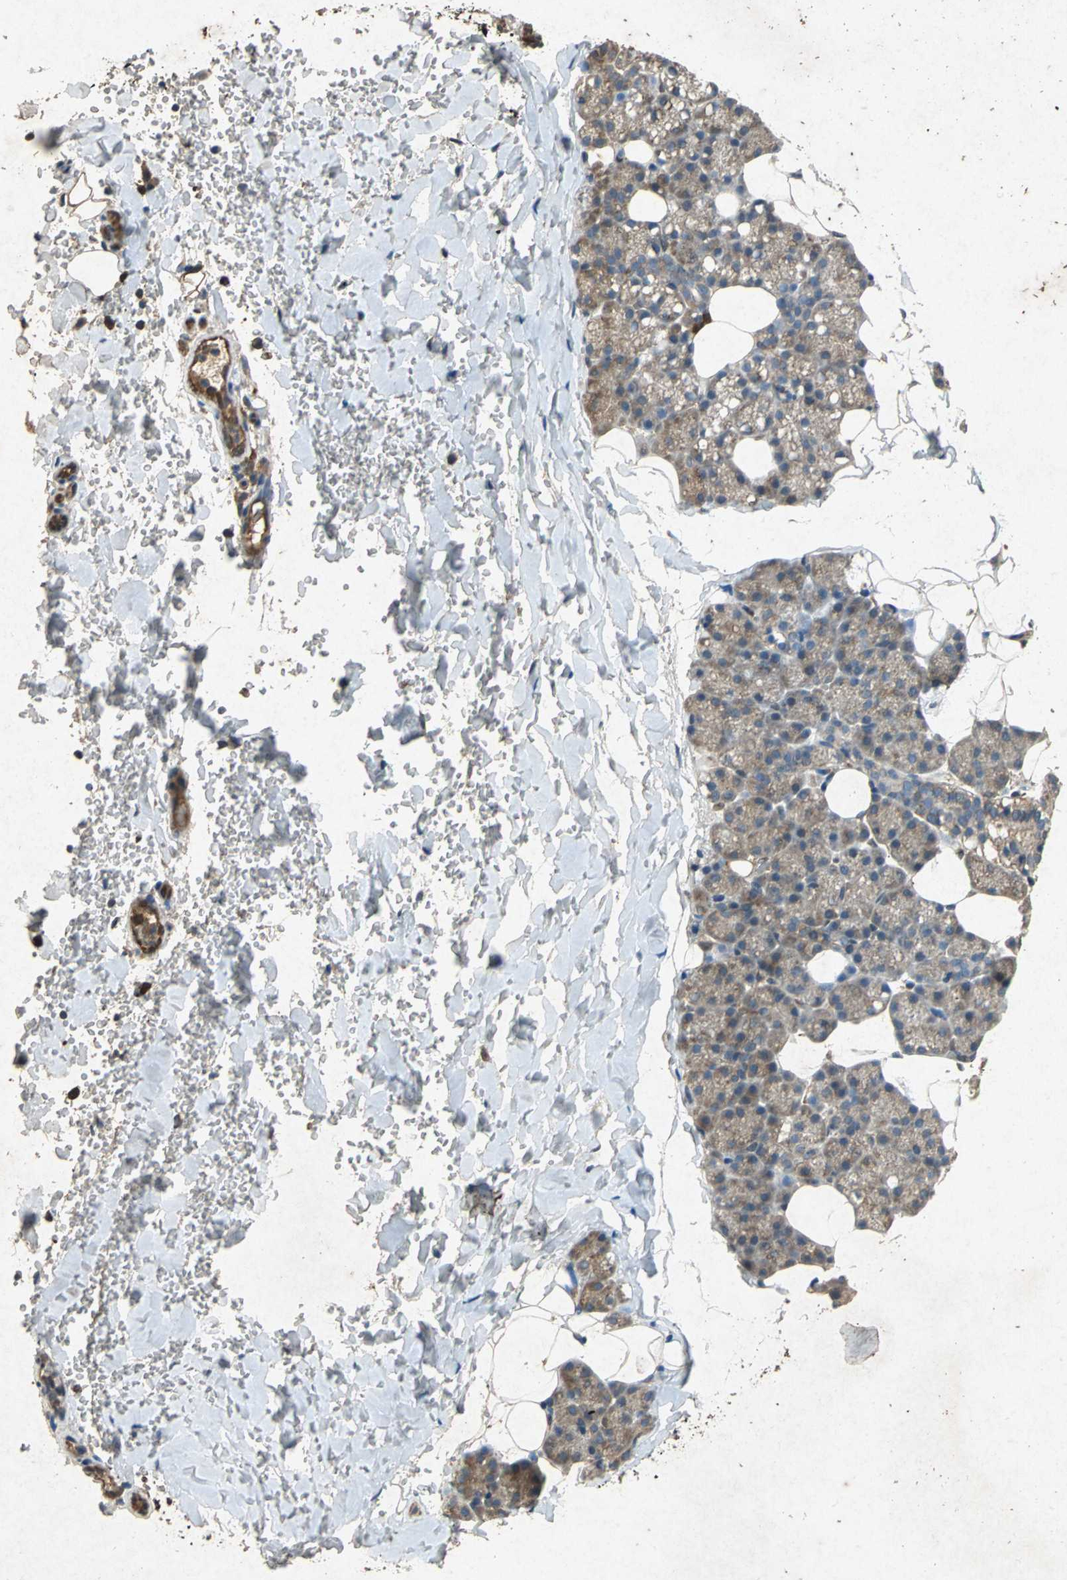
{"staining": {"intensity": "weak", "quantity": "25%-75%", "location": "cytoplasmic/membranous"}, "tissue": "salivary gland", "cell_type": "Glandular cells", "image_type": "normal", "snomed": [{"axis": "morphology", "description": "Normal tissue, NOS"}, {"axis": "topography", "description": "Lymph node"}, {"axis": "topography", "description": "Salivary gland"}], "caption": "Immunohistochemical staining of benign human salivary gland displays low levels of weak cytoplasmic/membranous staining in approximately 25%-75% of glandular cells.", "gene": "HSP90AB1", "patient": {"sex": "male", "age": 8}}